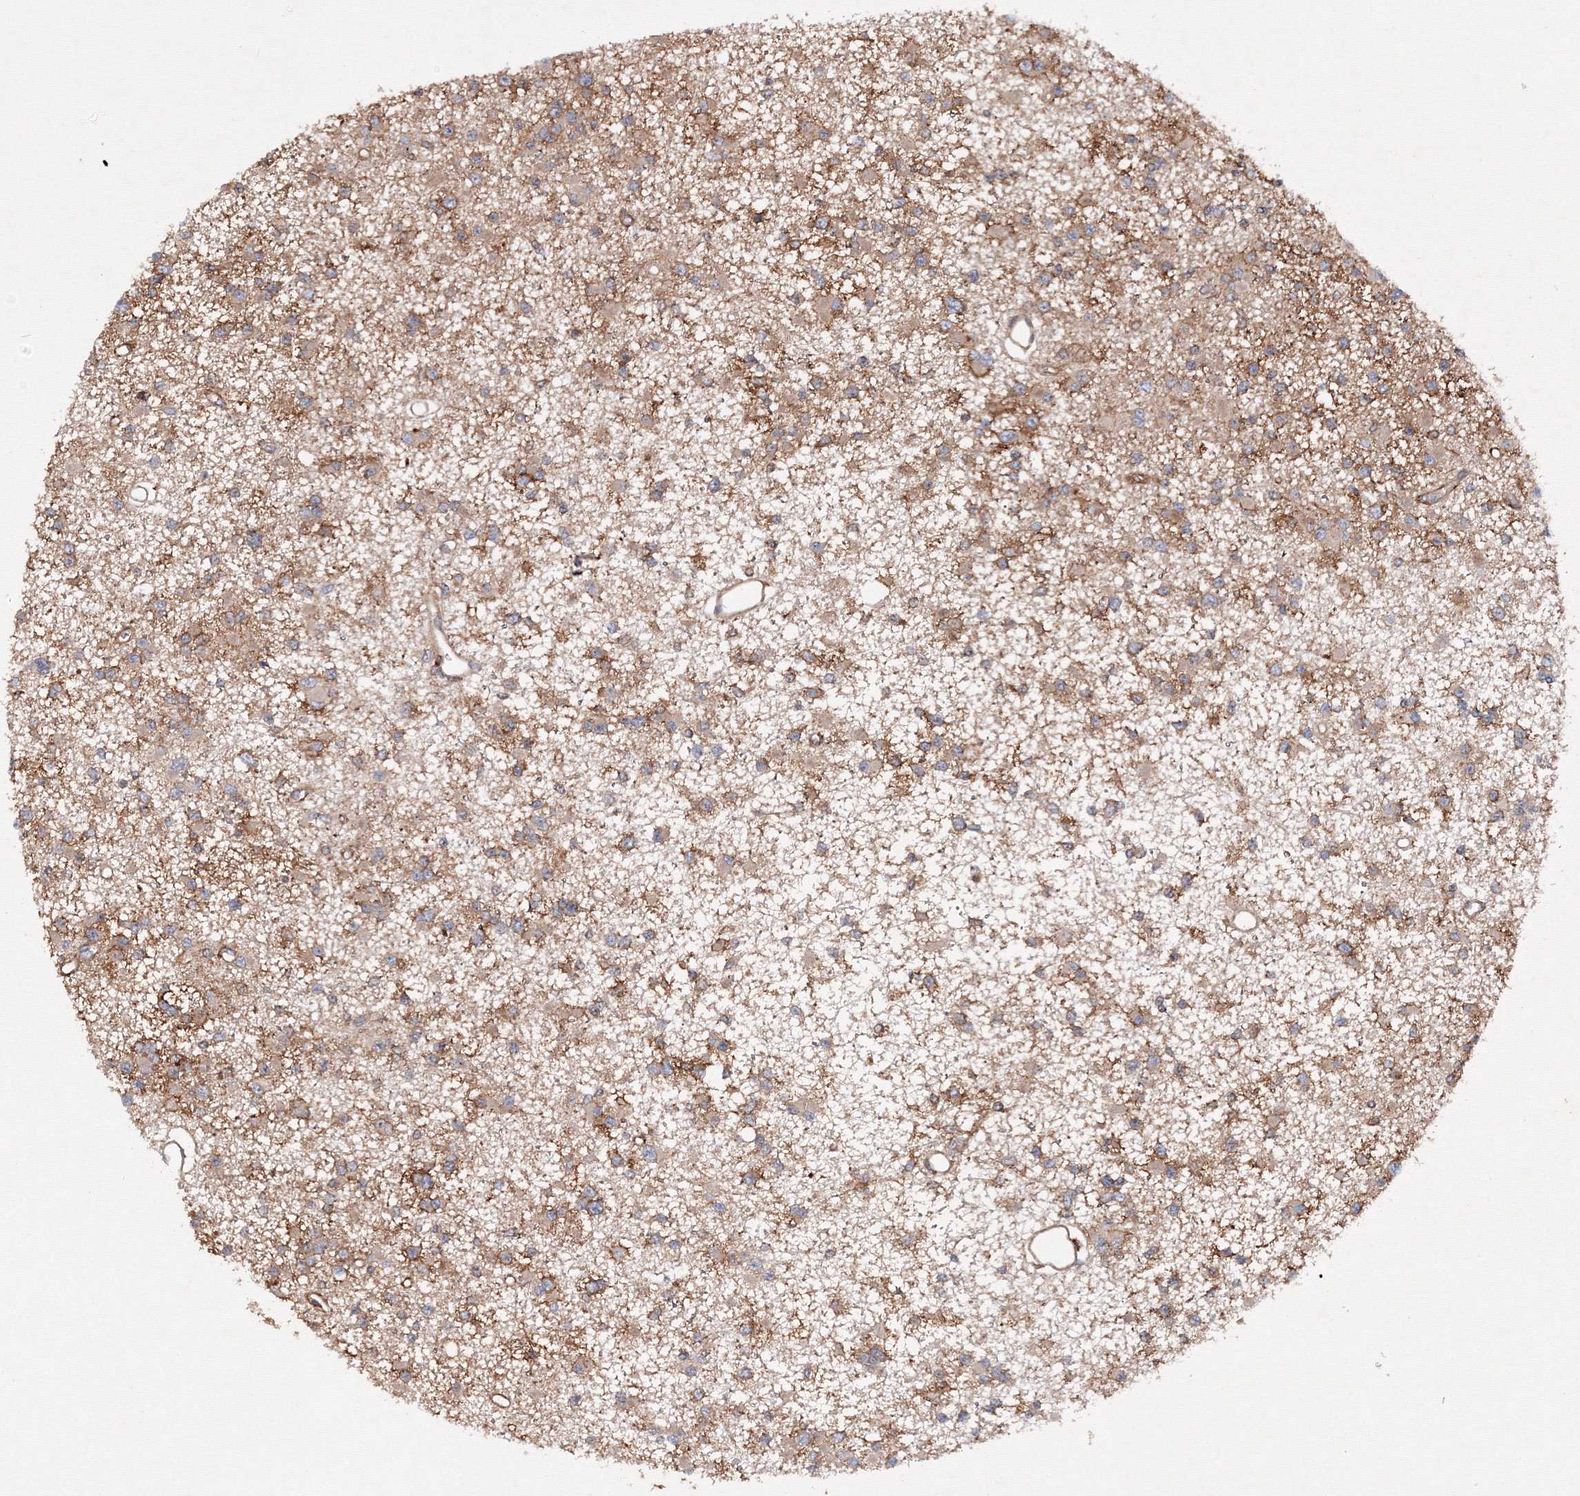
{"staining": {"intensity": "moderate", "quantity": "<25%", "location": "cytoplasmic/membranous"}, "tissue": "glioma", "cell_type": "Tumor cells", "image_type": "cancer", "snomed": [{"axis": "morphology", "description": "Glioma, malignant, Low grade"}, {"axis": "topography", "description": "Brain"}], "caption": "Glioma stained with IHC displays moderate cytoplasmic/membranous staining in about <25% of tumor cells.", "gene": "DCTD", "patient": {"sex": "female", "age": 22}}